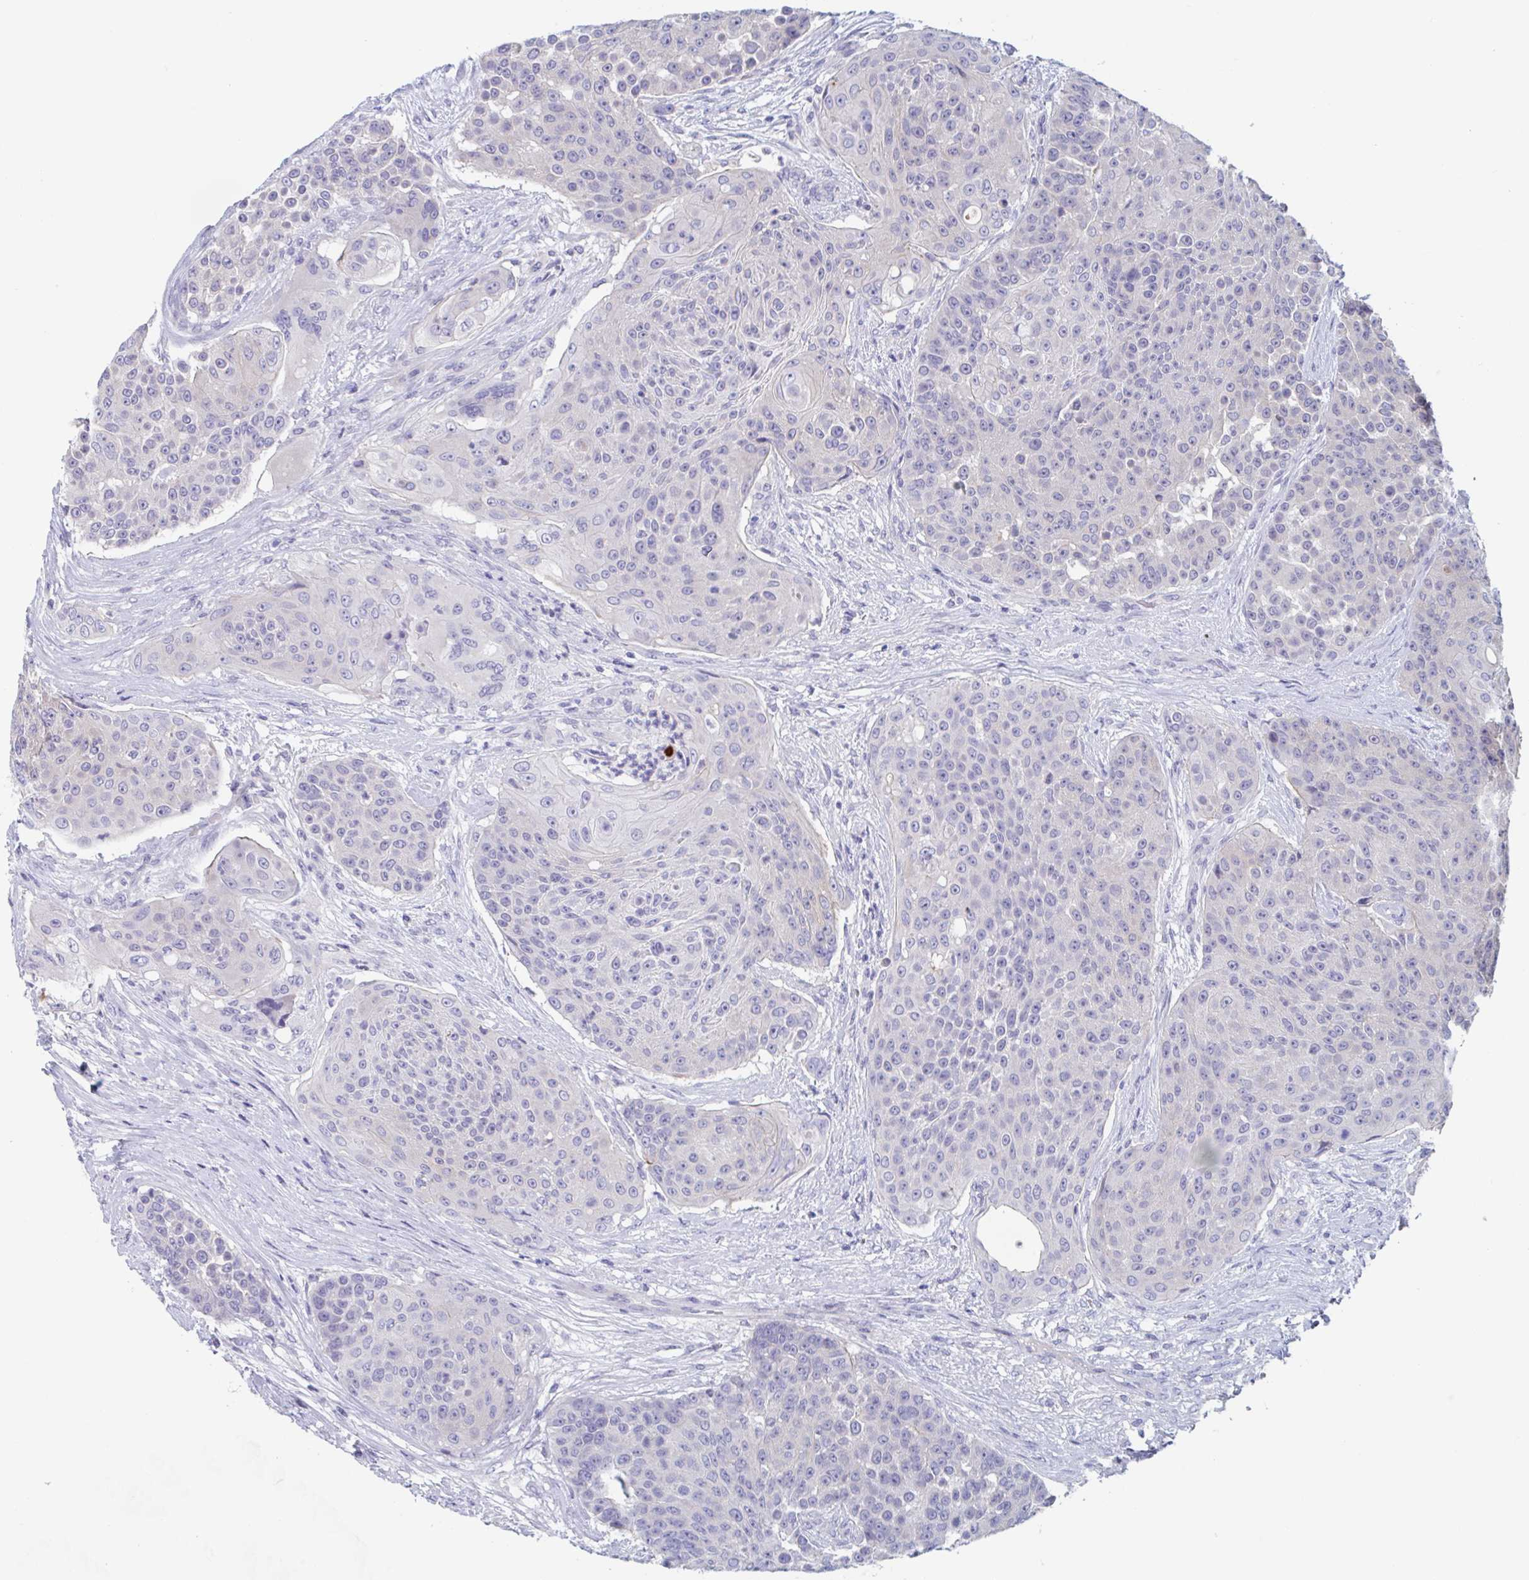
{"staining": {"intensity": "negative", "quantity": "none", "location": "none"}, "tissue": "urothelial cancer", "cell_type": "Tumor cells", "image_type": "cancer", "snomed": [{"axis": "morphology", "description": "Urothelial carcinoma, High grade"}, {"axis": "topography", "description": "Urinary bladder"}], "caption": "Urothelial cancer stained for a protein using IHC displays no expression tumor cells.", "gene": "UNKL", "patient": {"sex": "female", "age": 63}}